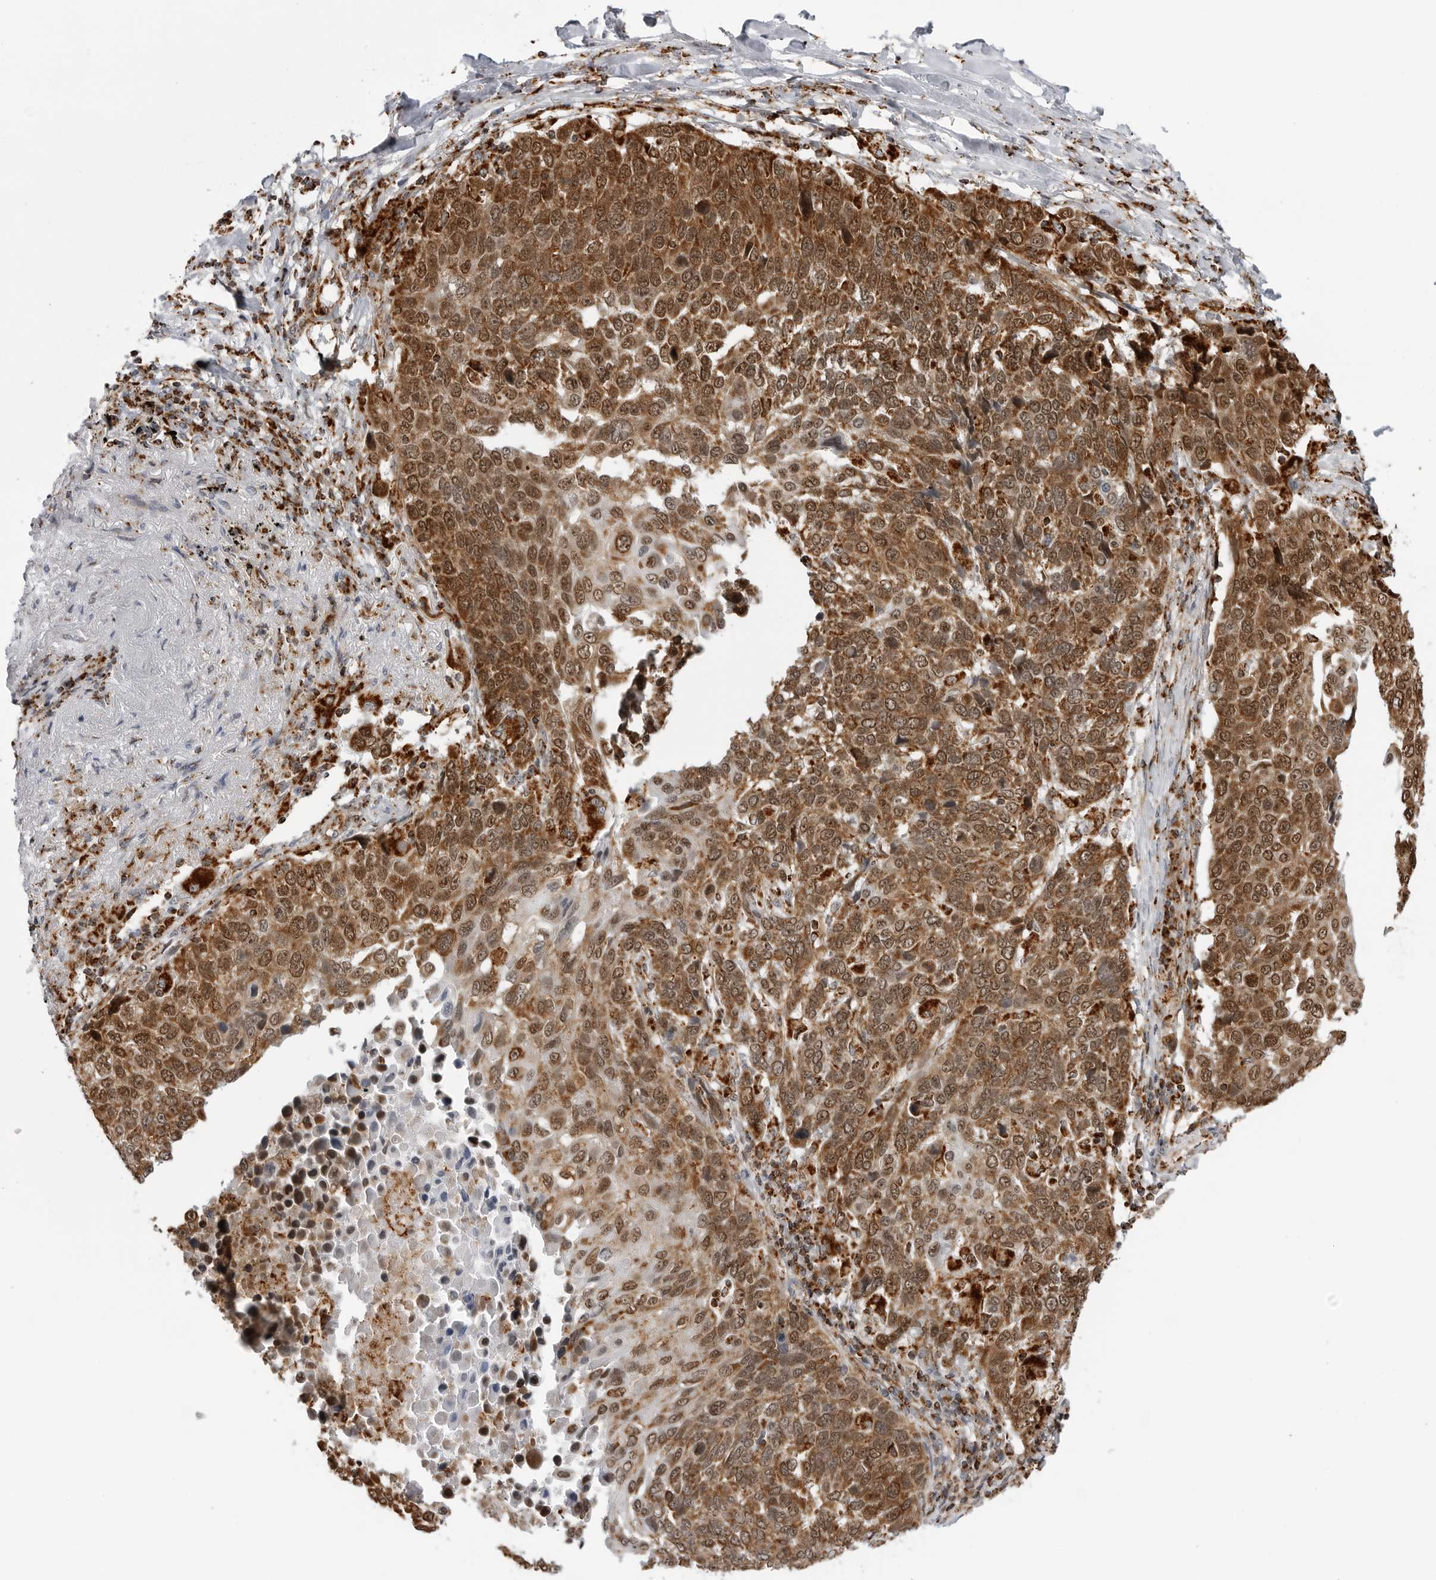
{"staining": {"intensity": "strong", "quantity": ">75%", "location": "cytoplasmic/membranous,nuclear"}, "tissue": "lung cancer", "cell_type": "Tumor cells", "image_type": "cancer", "snomed": [{"axis": "morphology", "description": "Squamous cell carcinoma, NOS"}, {"axis": "topography", "description": "Lung"}], "caption": "Squamous cell carcinoma (lung) stained with a protein marker displays strong staining in tumor cells.", "gene": "COX5A", "patient": {"sex": "male", "age": 66}}